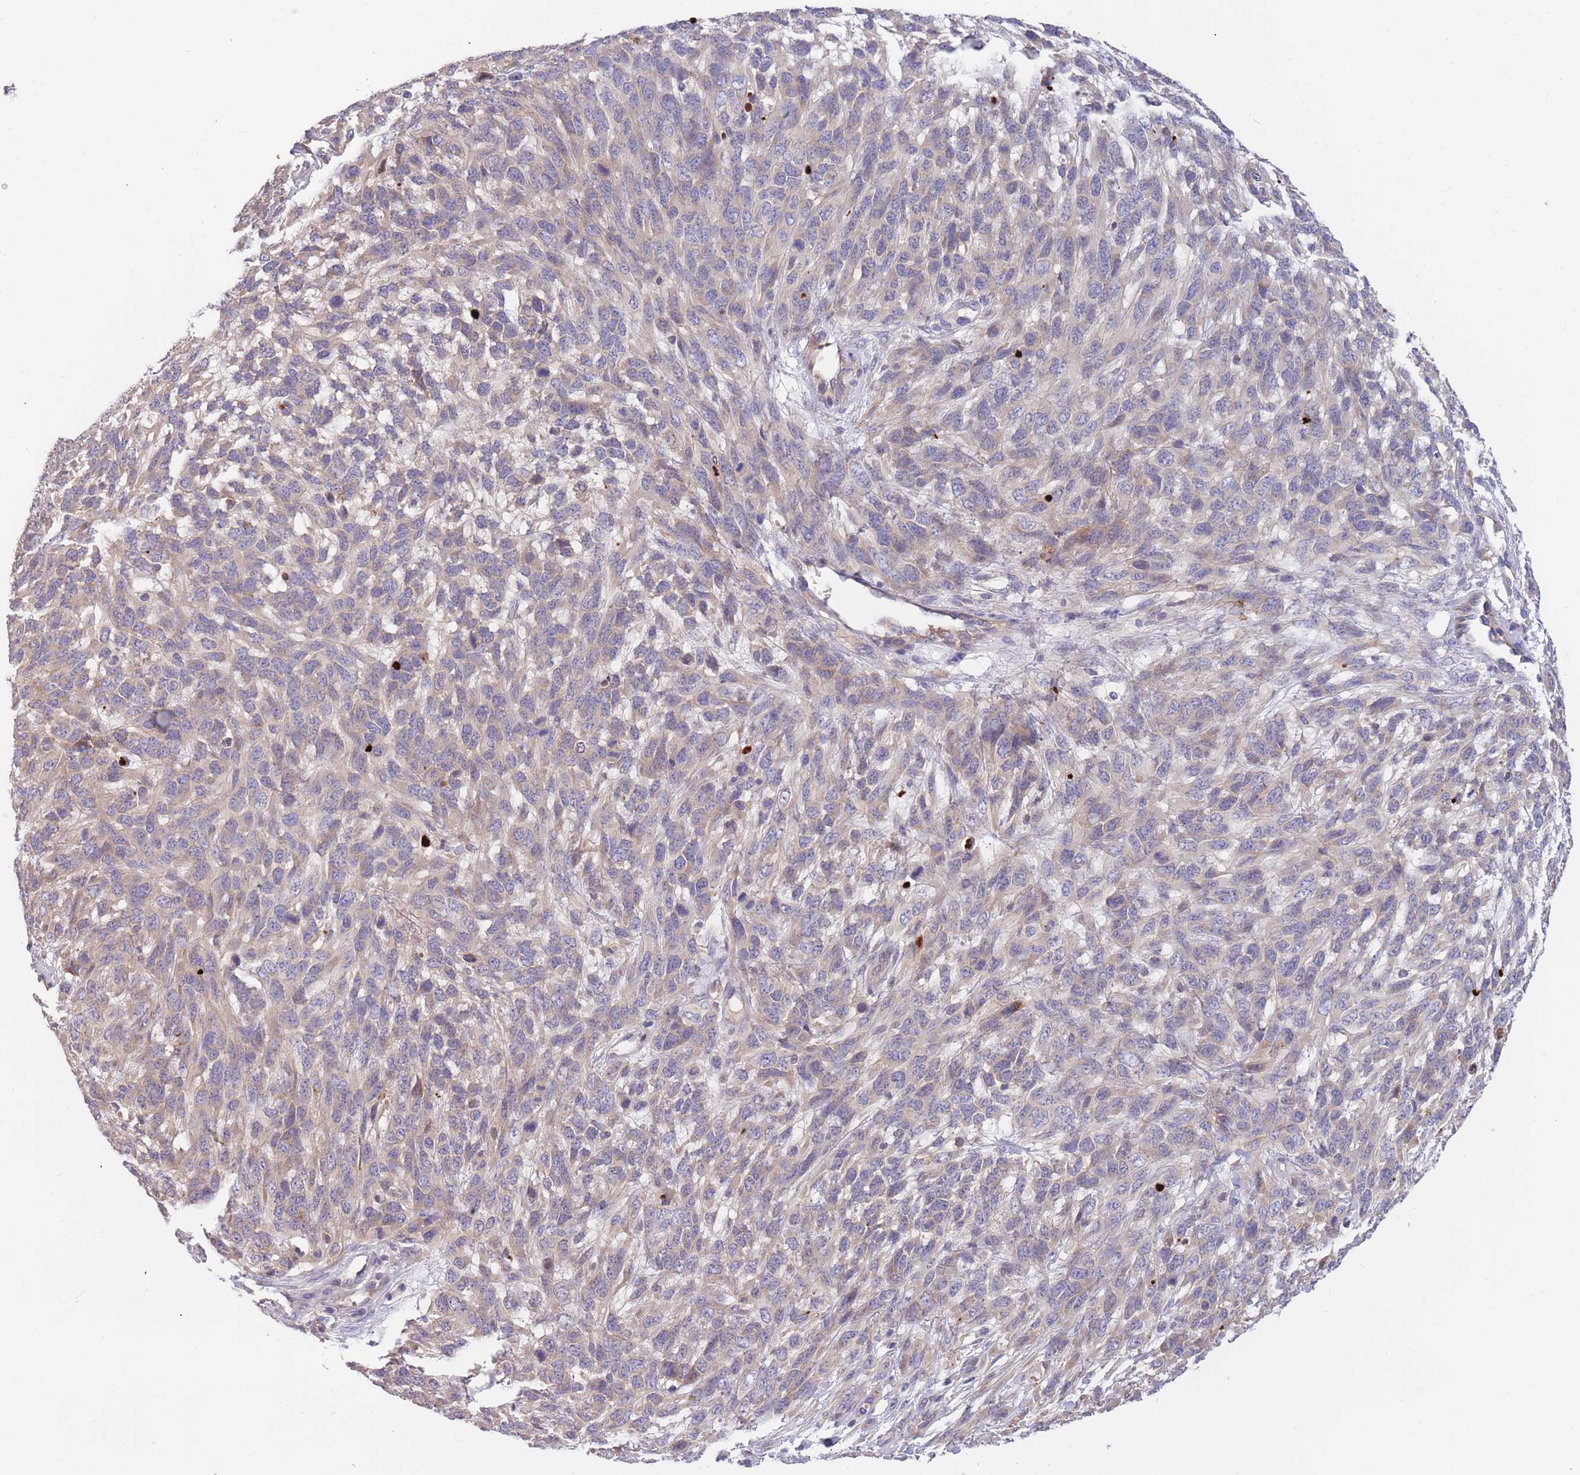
{"staining": {"intensity": "weak", "quantity": "<25%", "location": "cytoplasmic/membranous"}, "tissue": "melanoma", "cell_type": "Tumor cells", "image_type": "cancer", "snomed": [{"axis": "morphology", "description": "Normal morphology"}, {"axis": "morphology", "description": "Malignant melanoma, NOS"}, {"axis": "topography", "description": "Skin"}], "caption": "Tumor cells show no significant expression in melanoma.", "gene": "BORCS5", "patient": {"sex": "female", "age": 72}}